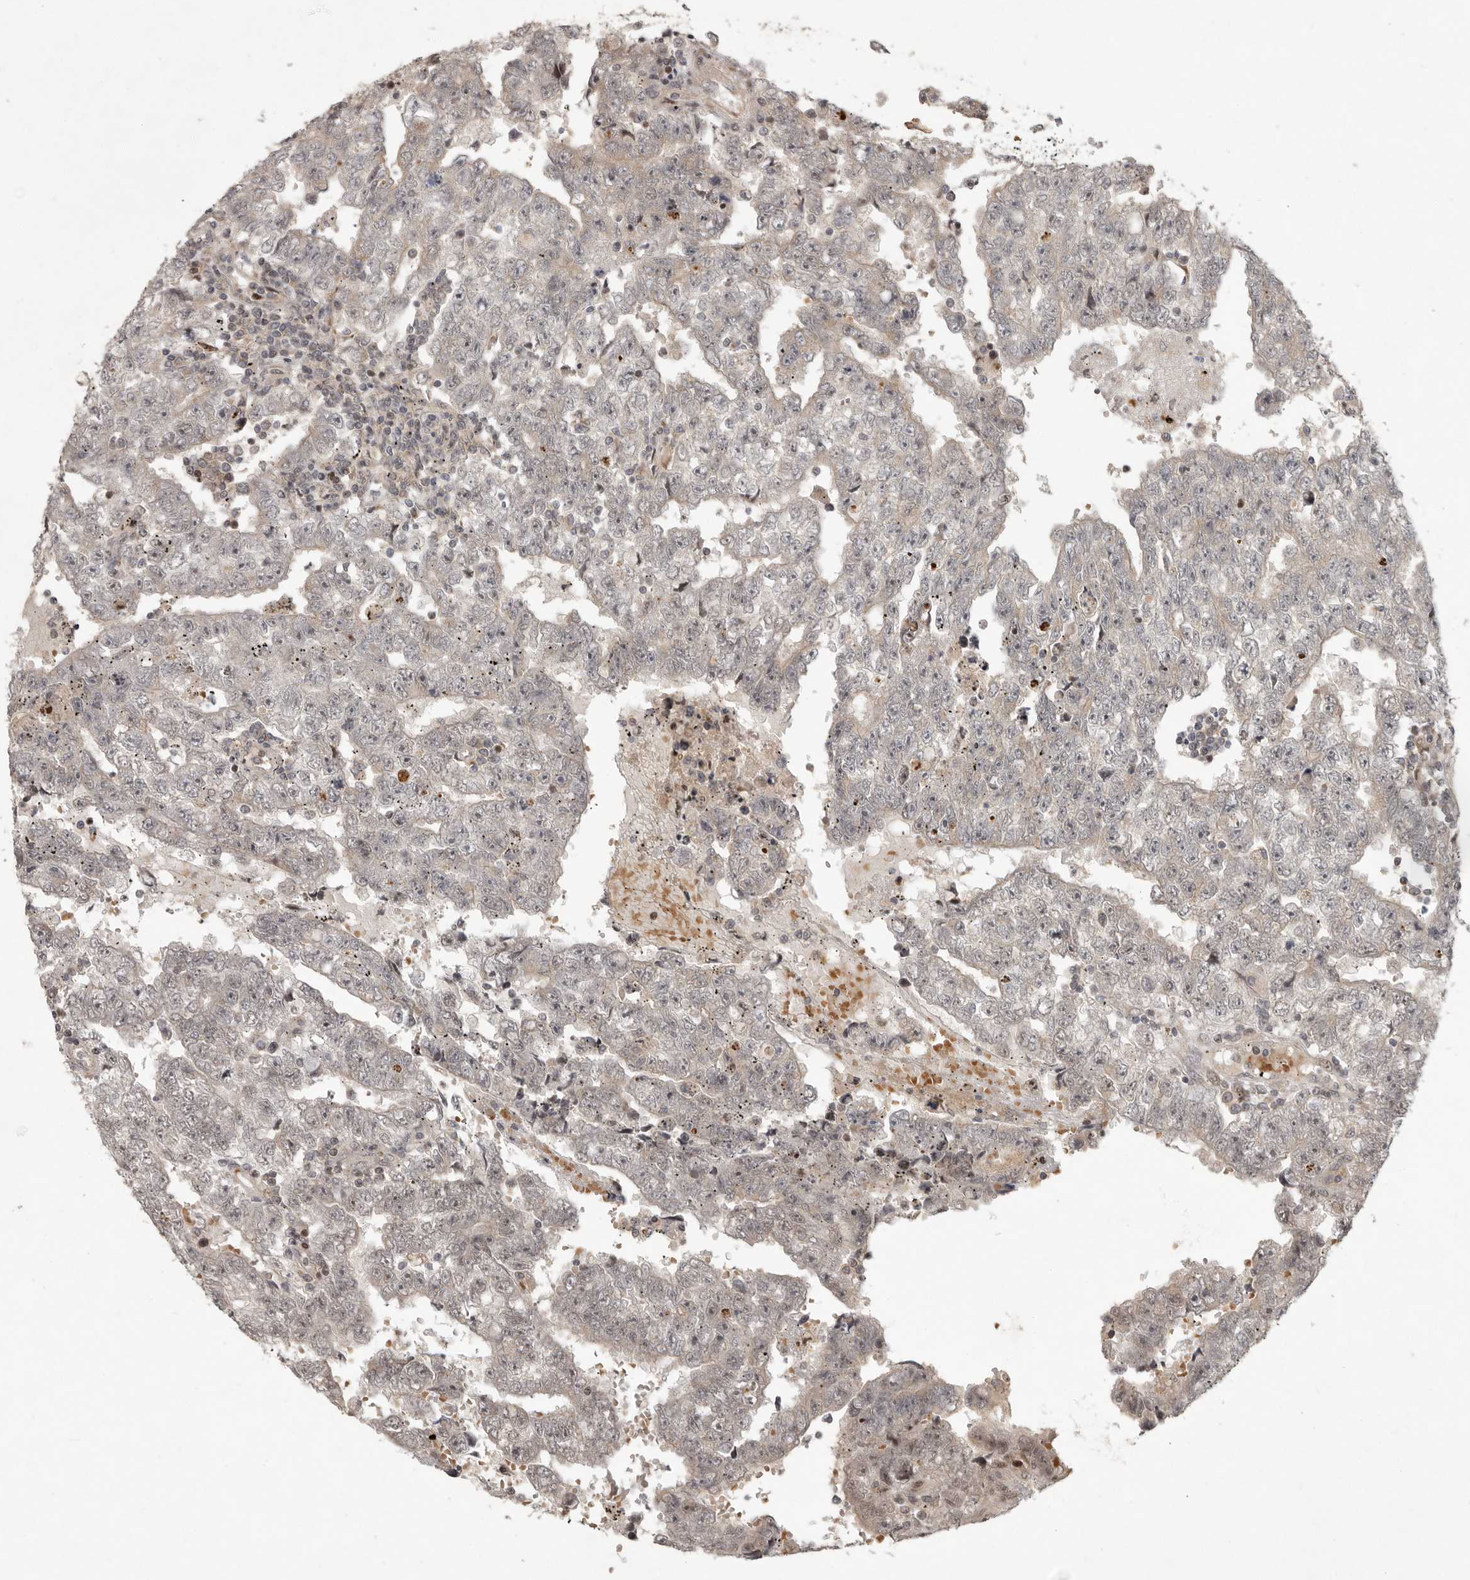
{"staining": {"intensity": "negative", "quantity": "none", "location": "none"}, "tissue": "testis cancer", "cell_type": "Tumor cells", "image_type": "cancer", "snomed": [{"axis": "morphology", "description": "Carcinoma, Embryonal, NOS"}, {"axis": "topography", "description": "Testis"}], "caption": "A micrograph of human embryonal carcinoma (testis) is negative for staining in tumor cells. (DAB (3,3'-diaminobenzidine) IHC with hematoxylin counter stain).", "gene": "RABIF", "patient": {"sex": "male", "age": 25}}